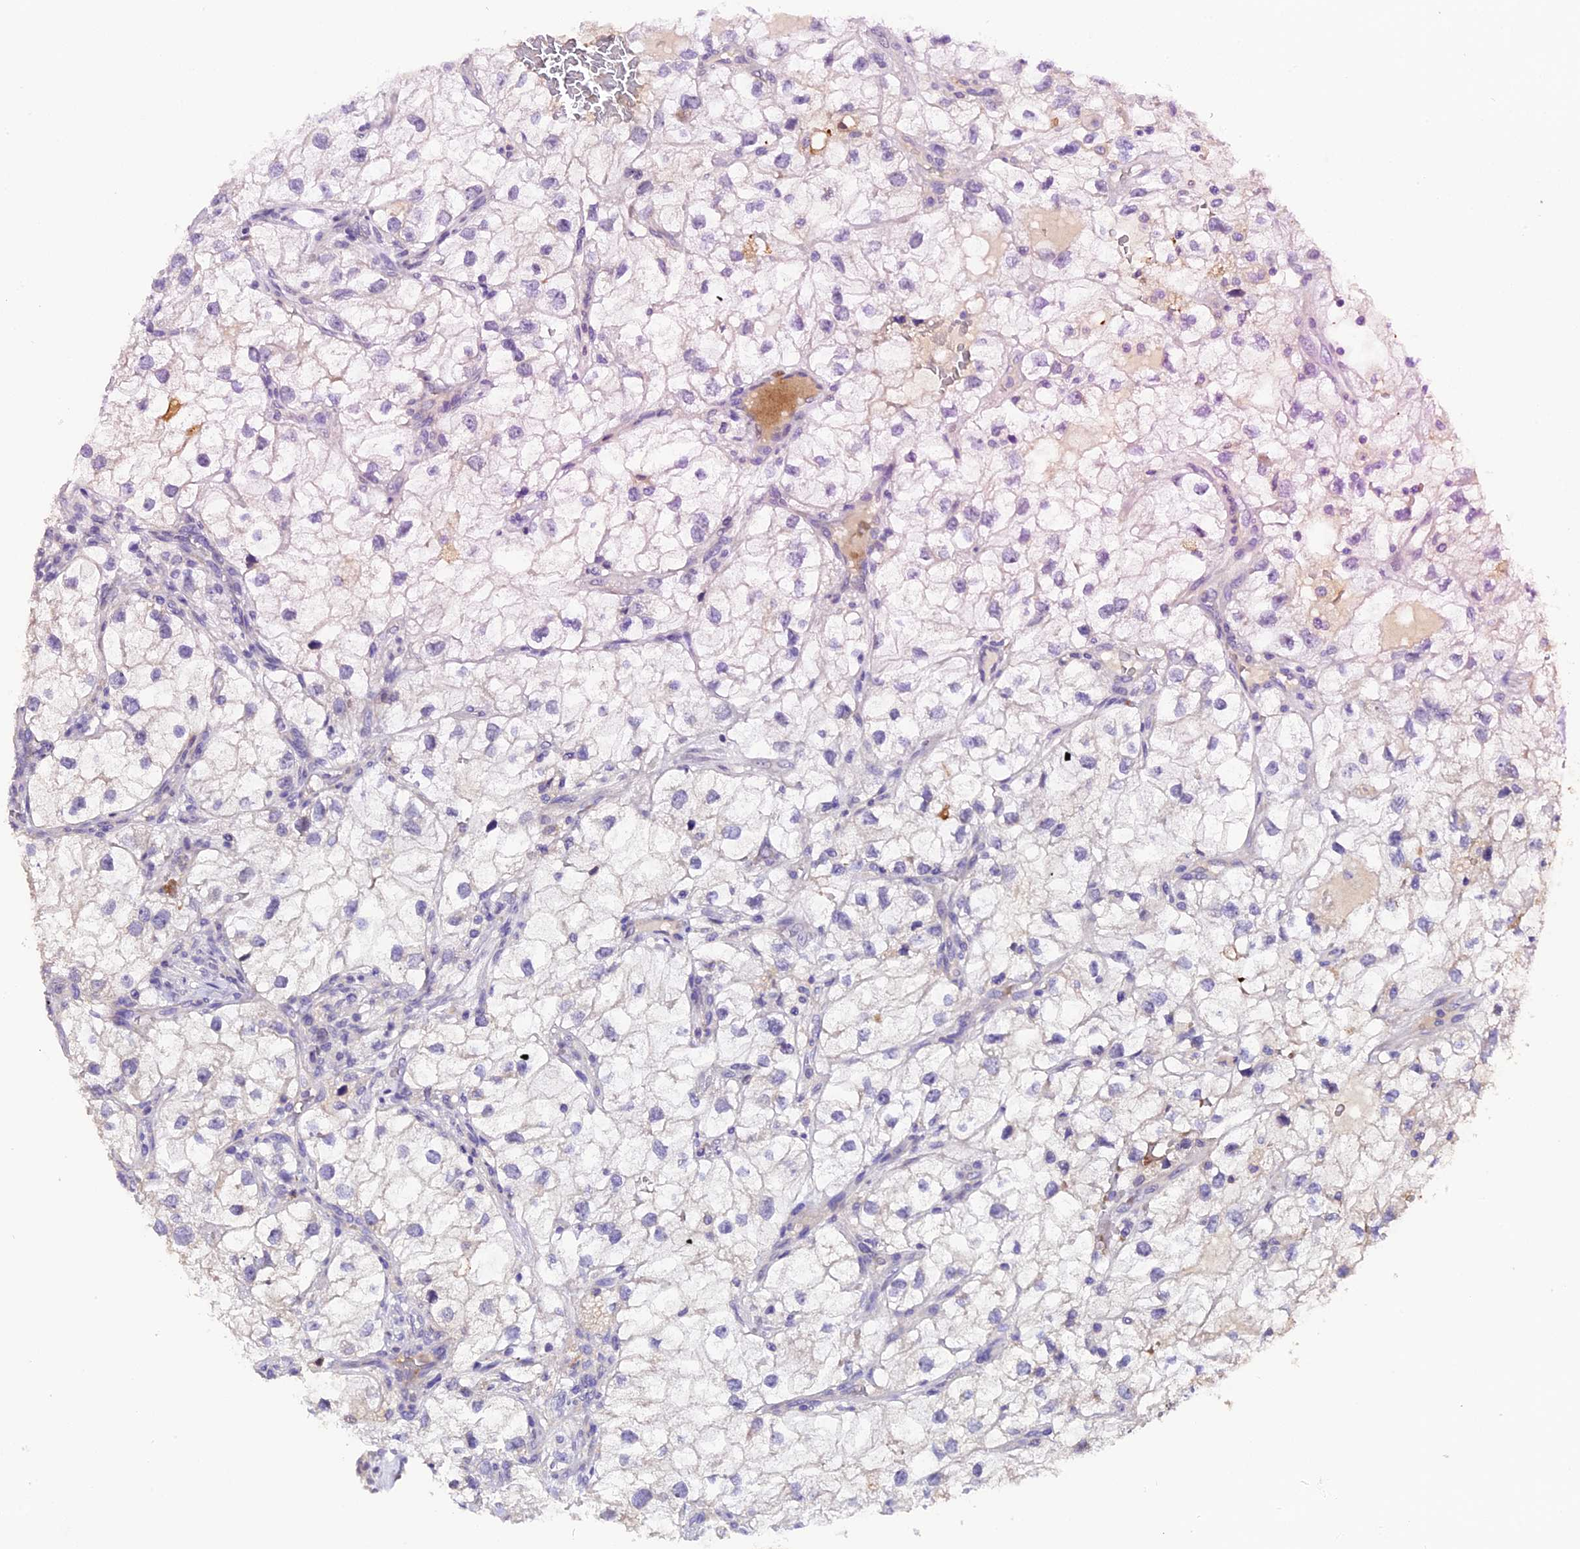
{"staining": {"intensity": "negative", "quantity": "none", "location": "none"}, "tissue": "renal cancer", "cell_type": "Tumor cells", "image_type": "cancer", "snomed": [{"axis": "morphology", "description": "Adenocarcinoma, NOS"}, {"axis": "topography", "description": "Kidney"}], "caption": "Image shows no protein positivity in tumor cells of renal cancer tissue. The staining is performed using DAB (3,3'-diaminobenzidine) brown chromogen with nuclei counter-stained in using hematoxylin.", "gene": "MEX3B", "patient": {"sex": "male", "age": 59}}